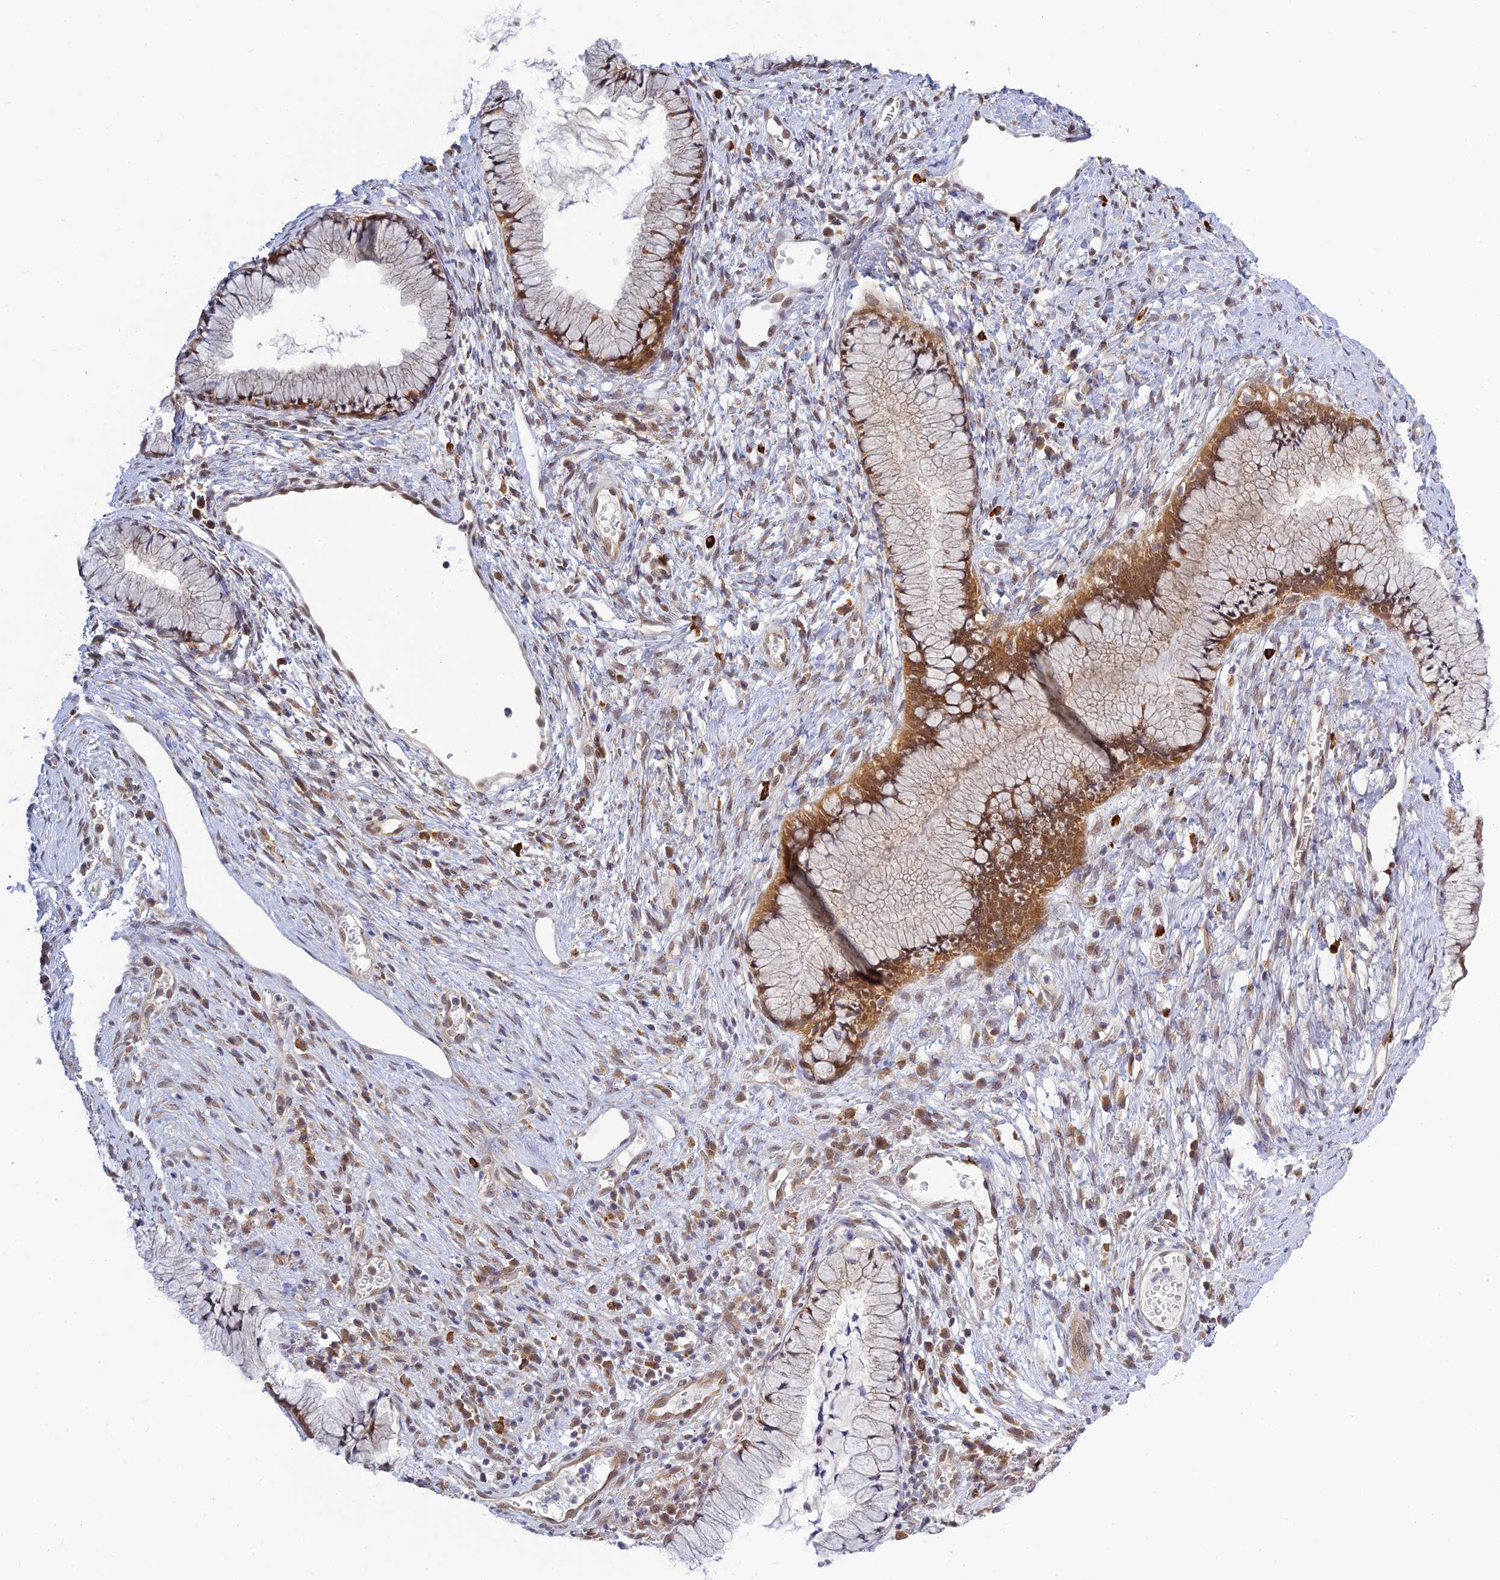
{"staining": {"intensity": "moderate", "quantity": "25%-75%", "location": "cytoplasmic/membranous,nuclear"}, "tissue": "cervix", "cell_type": "Glandular cells", "image_type": "normal", "snomed": [{"axis": "morphology", "description": "Normal tissue, NOS"}, {"axis": "topography", "description": "Cervix"}], "caption": "Immunohistochemical staining of benign human cervix reveals 25%-75% levels of moderate cytoplasmic/membranous,nuclear protein positivity in approximately 25%-75% of glandular cells.", "gene": "SKIC8", "patient": {"sex": "female", "age": 42}}